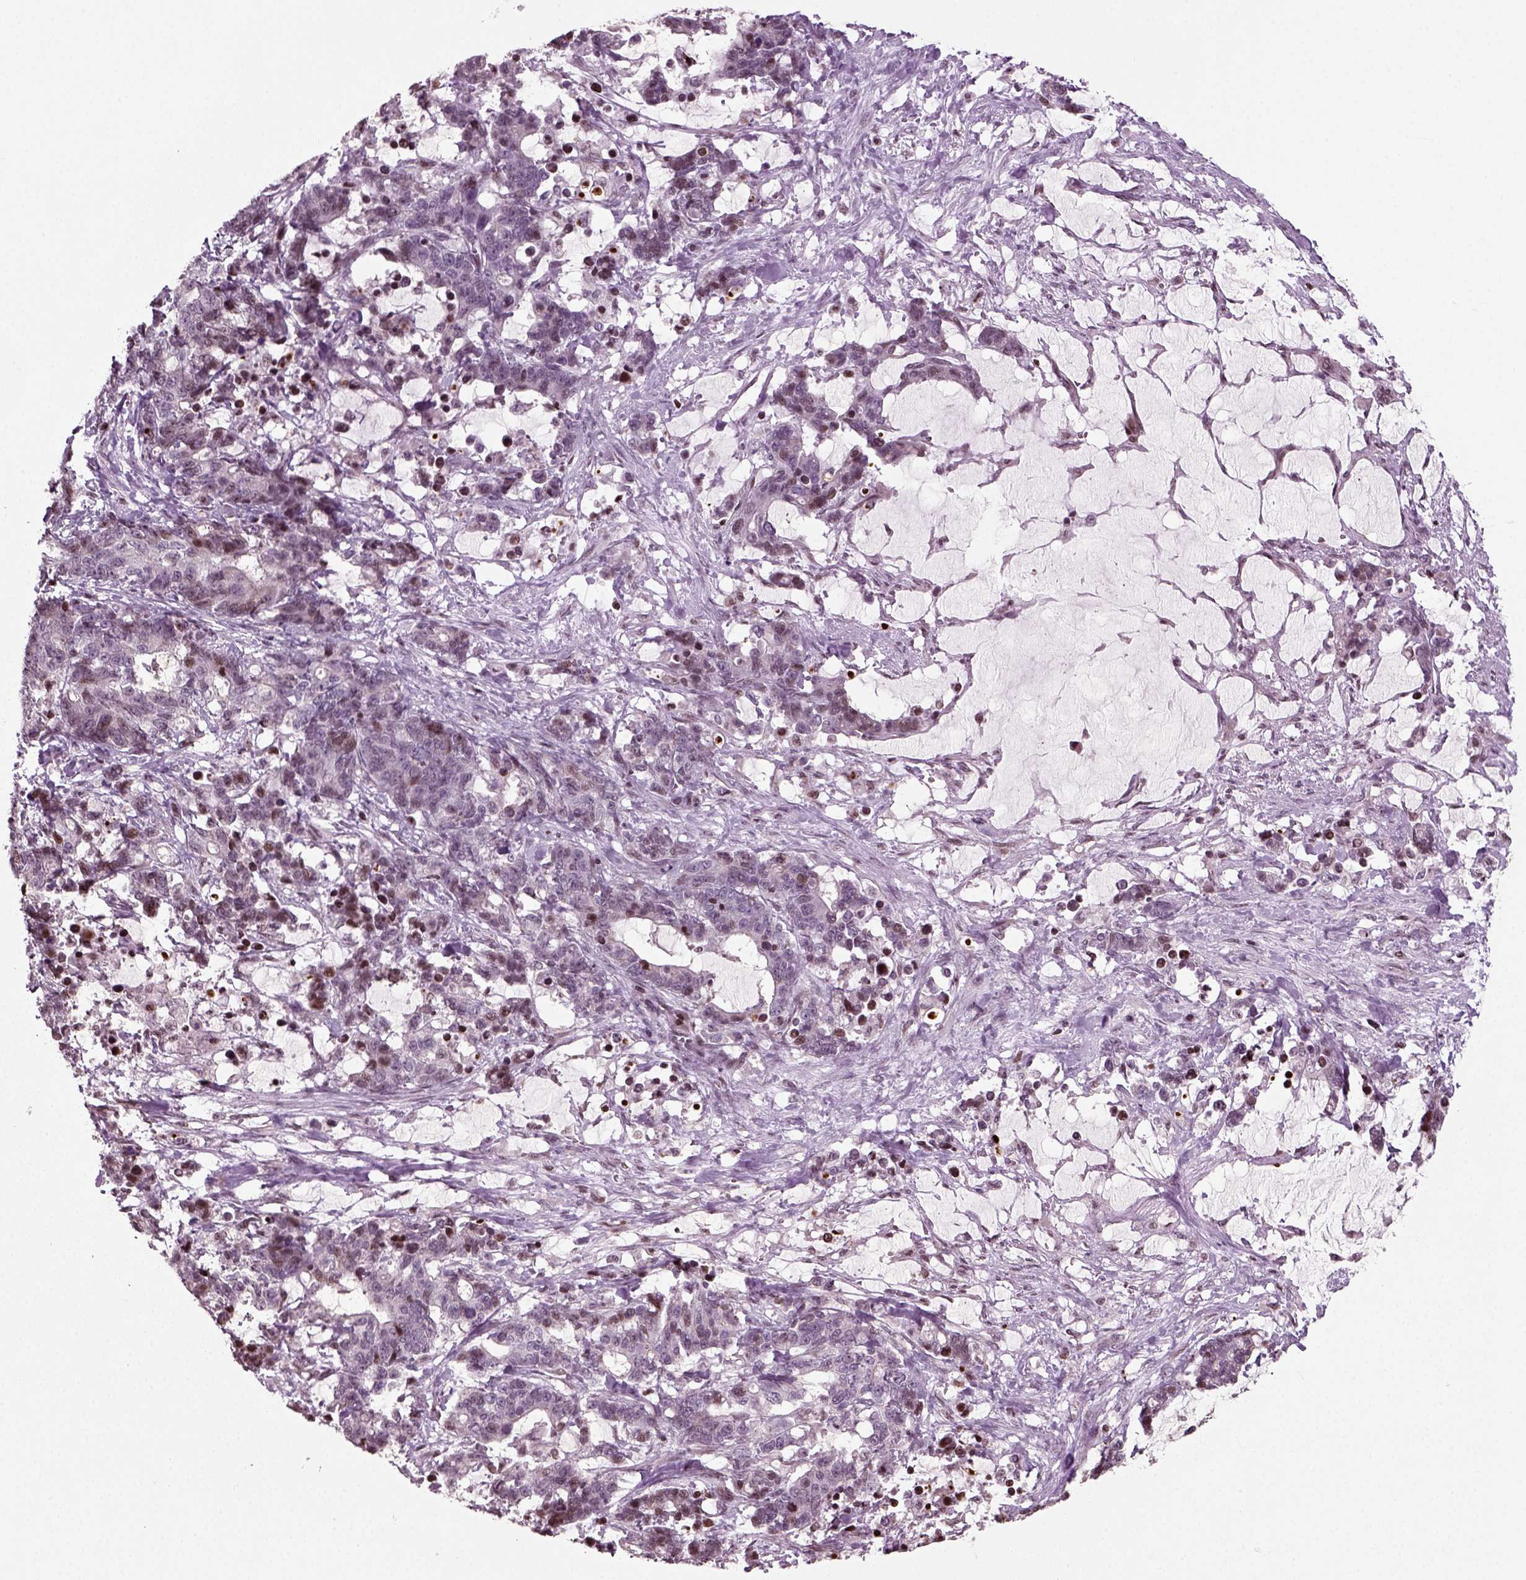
{"staining": {"intensity": "moderate", "quantity": "<25%", "location": "nuclear"}, "tissue": "stomach cancer", "cell_type": "Tumor cells", "image_type": "cancer", "snomed": [{"axis": "morphology", "description": "Normal tissue, NOS"}, {"axis": "morphology", "description": "Adenocarcinoma, NOS"}, {"axis": "topography", "description": "Stomach"}], "caption": "Stomach cancer (adenocarcinoma) was stained to show a protein in brown. There is low levels of moderate nuclear positivity in approximately <25% of tumor cells.", "gene": "HEYL", "patient": {"sex": "female", "age": 64}}